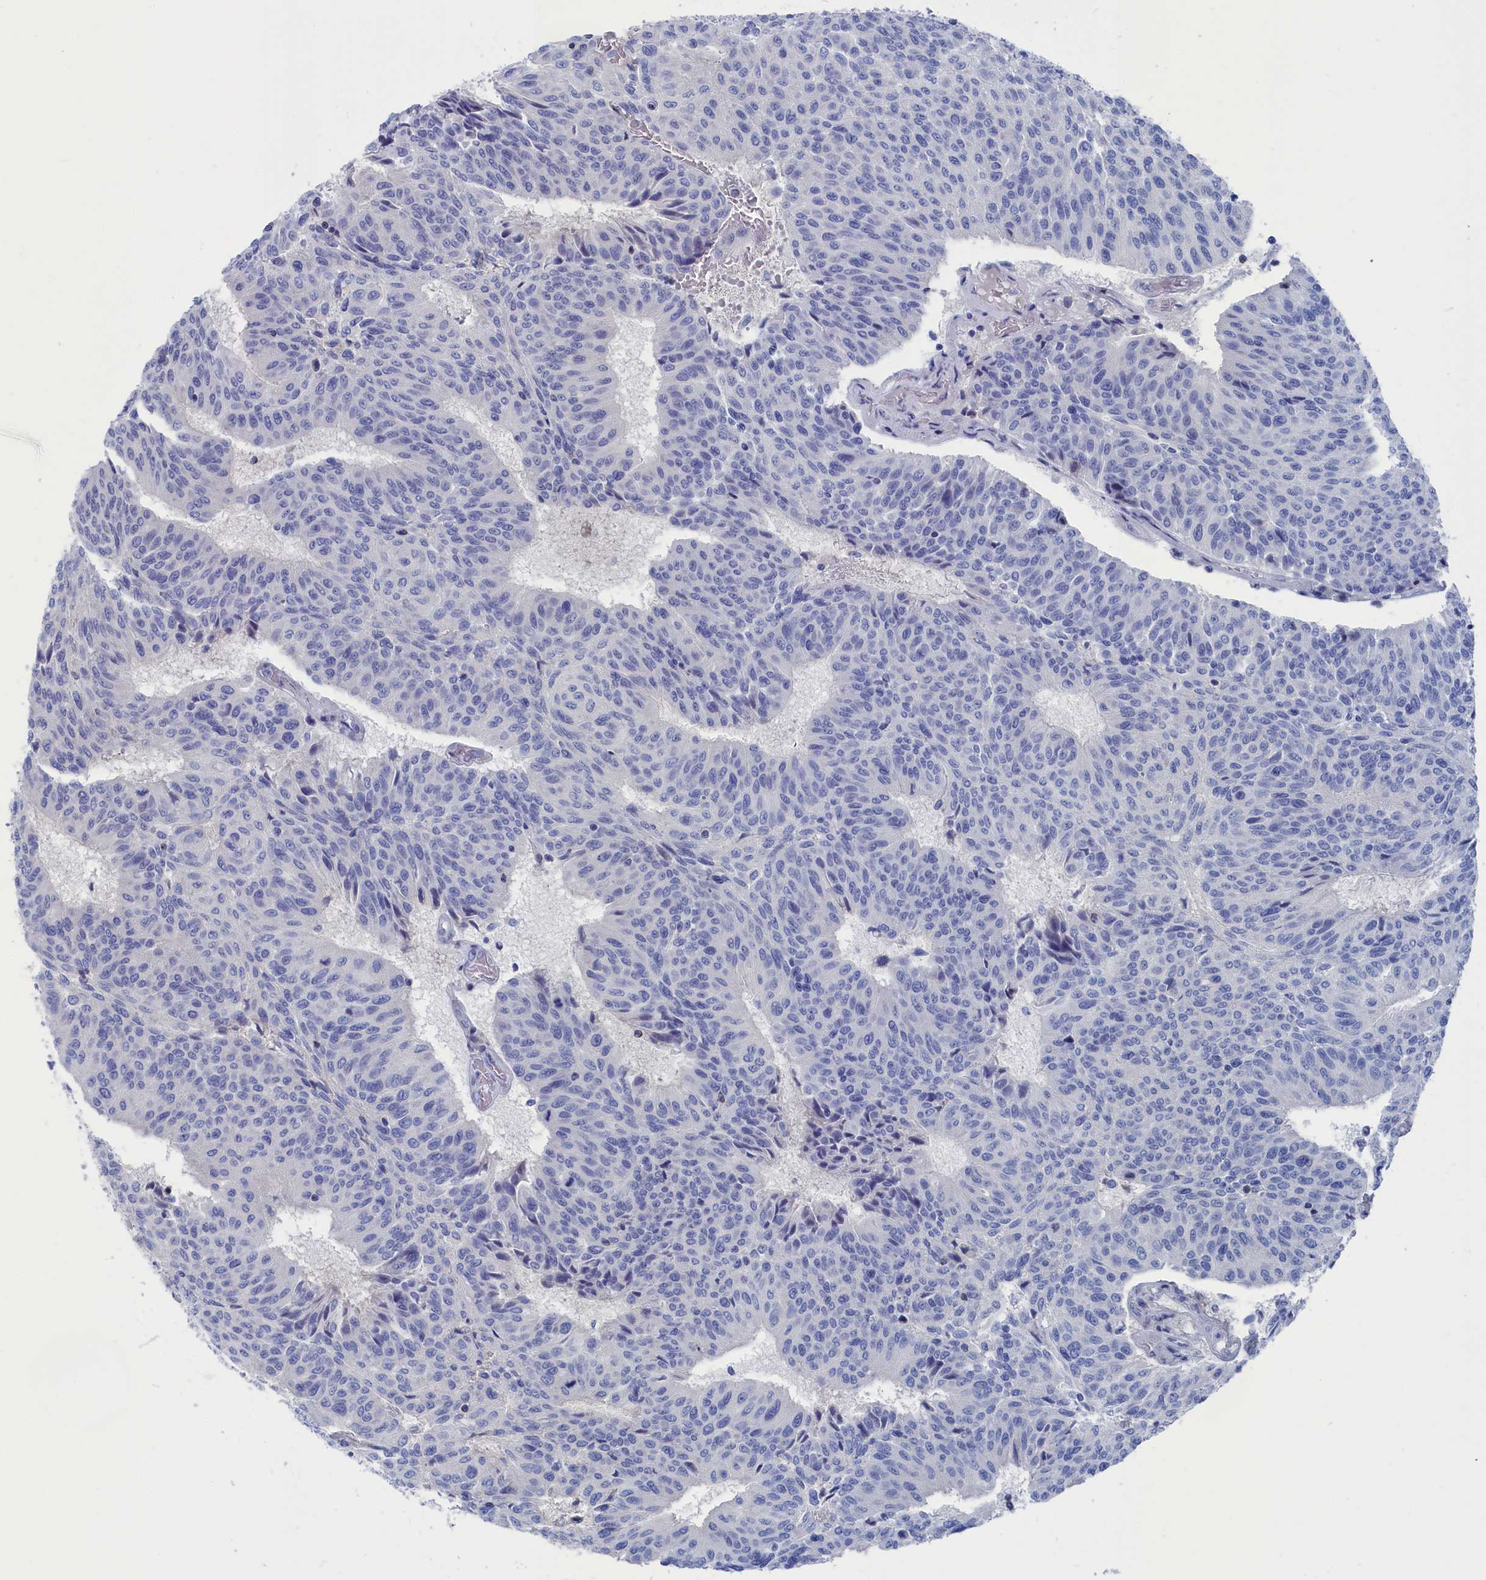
{"staining": {"intensity": "negative", "quantity": "none", "location": "none"}, "tissue": "urothelial cancer", "cell_type": "Tumor cells", "image_type": "cancer", "snomed": [{"axis": "morphology", "description": "Urothelial carcinoma, High grade"}, {"axis": "topography", "description": "Urinary bladder"}], "caption": "Tumor cells show no significant expression in urothelial cancer.", "gene": "CEND1", "patient": {"sex": "male", "age": 66}}